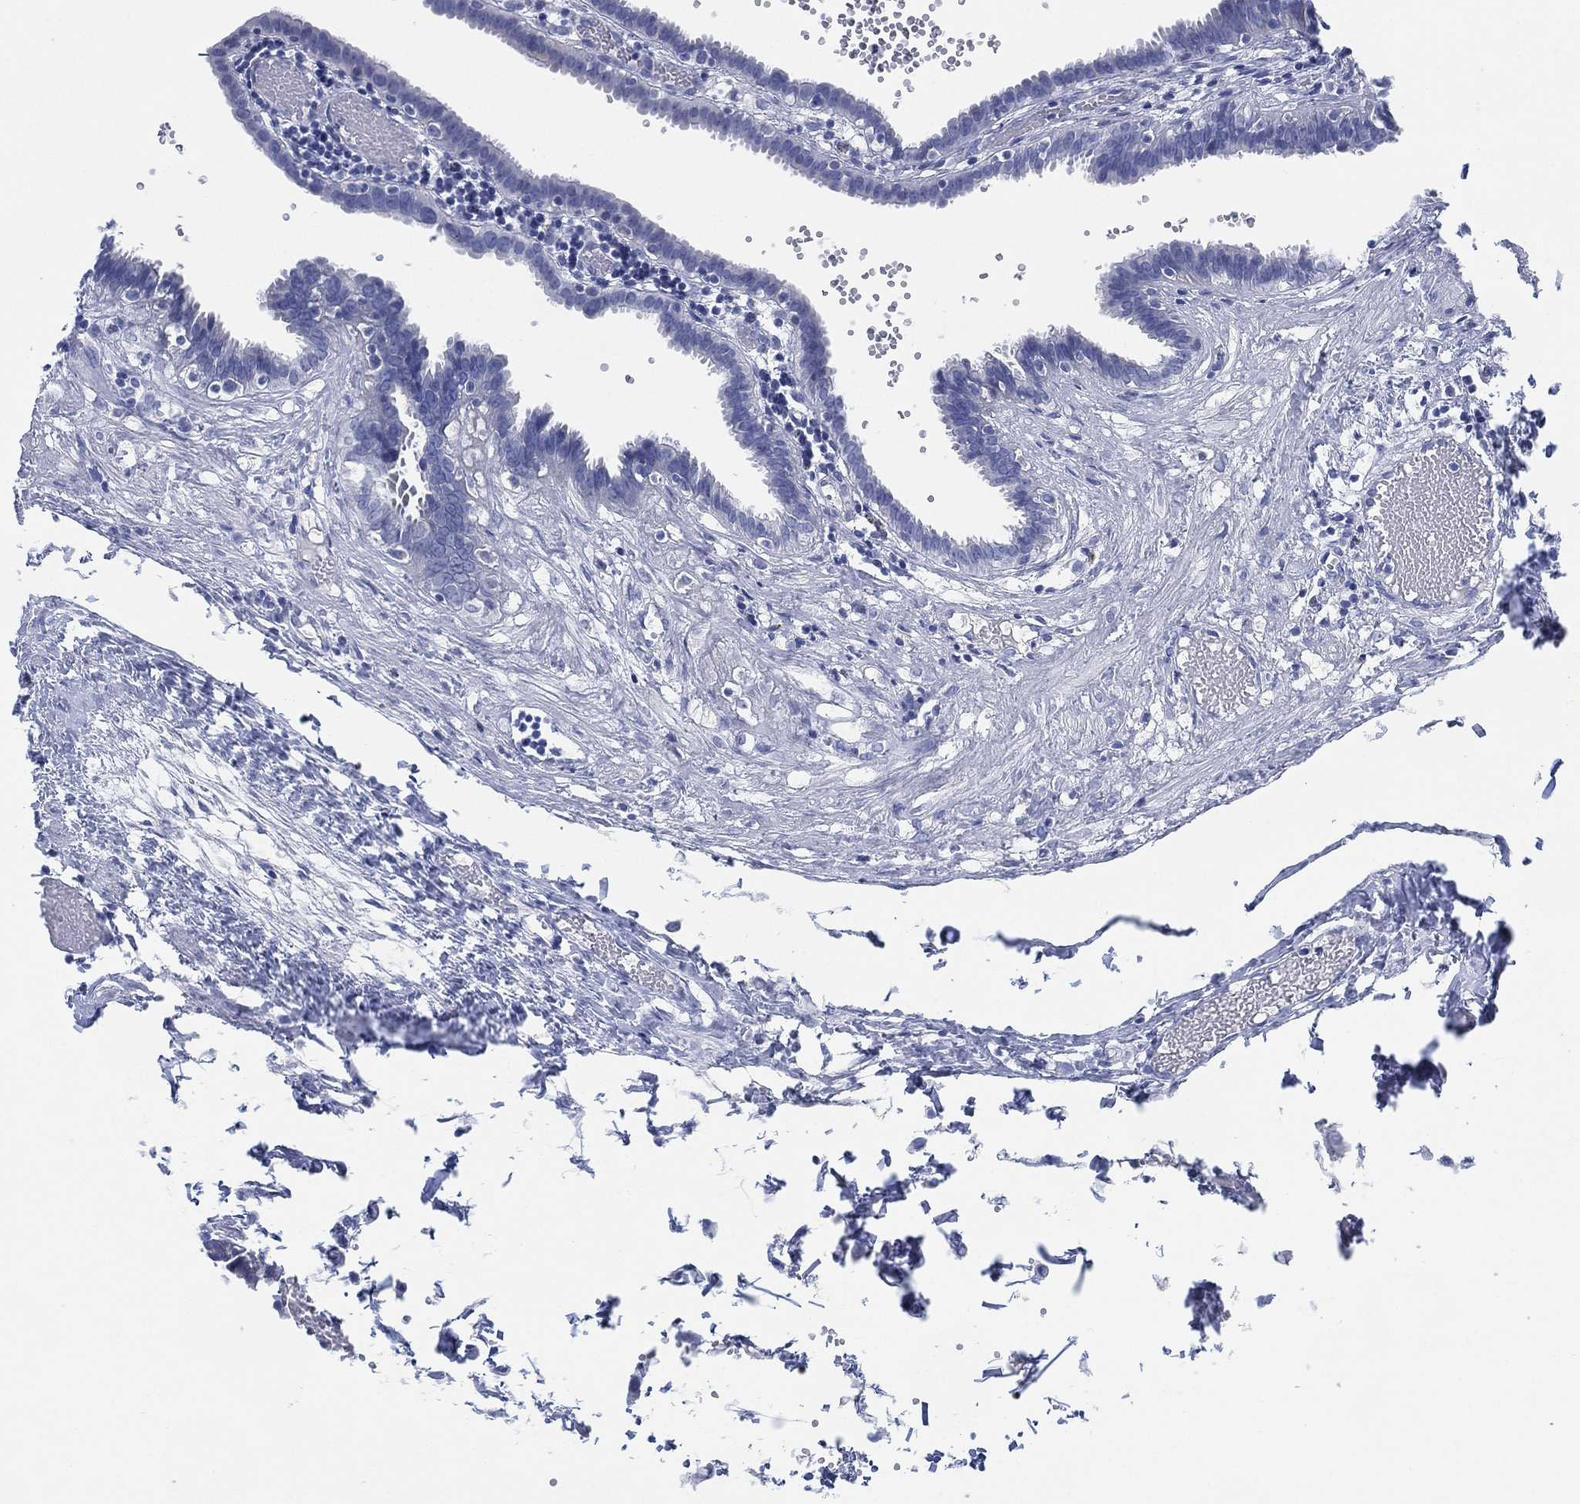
{"staining": {"intensity": "negative", "quantity": "none", "location": "none"}, "tissue": "fallopian tube", "cell_type": "Glandular cells", "image_type": "normal", "snomed": [{"axis": "morphology", "description": "Normal tissue, NOS"}, {"axis": "topography", "description": "Fallopian tube"}], "caption": "Immunohistochemistry (IHC) histopathology image of benign fallopian tube stained for a protein (brown), which reveals no positivity in glandular cells.", "gene": "ADAD2", "patient": {"sex": "female", "age": 37}}